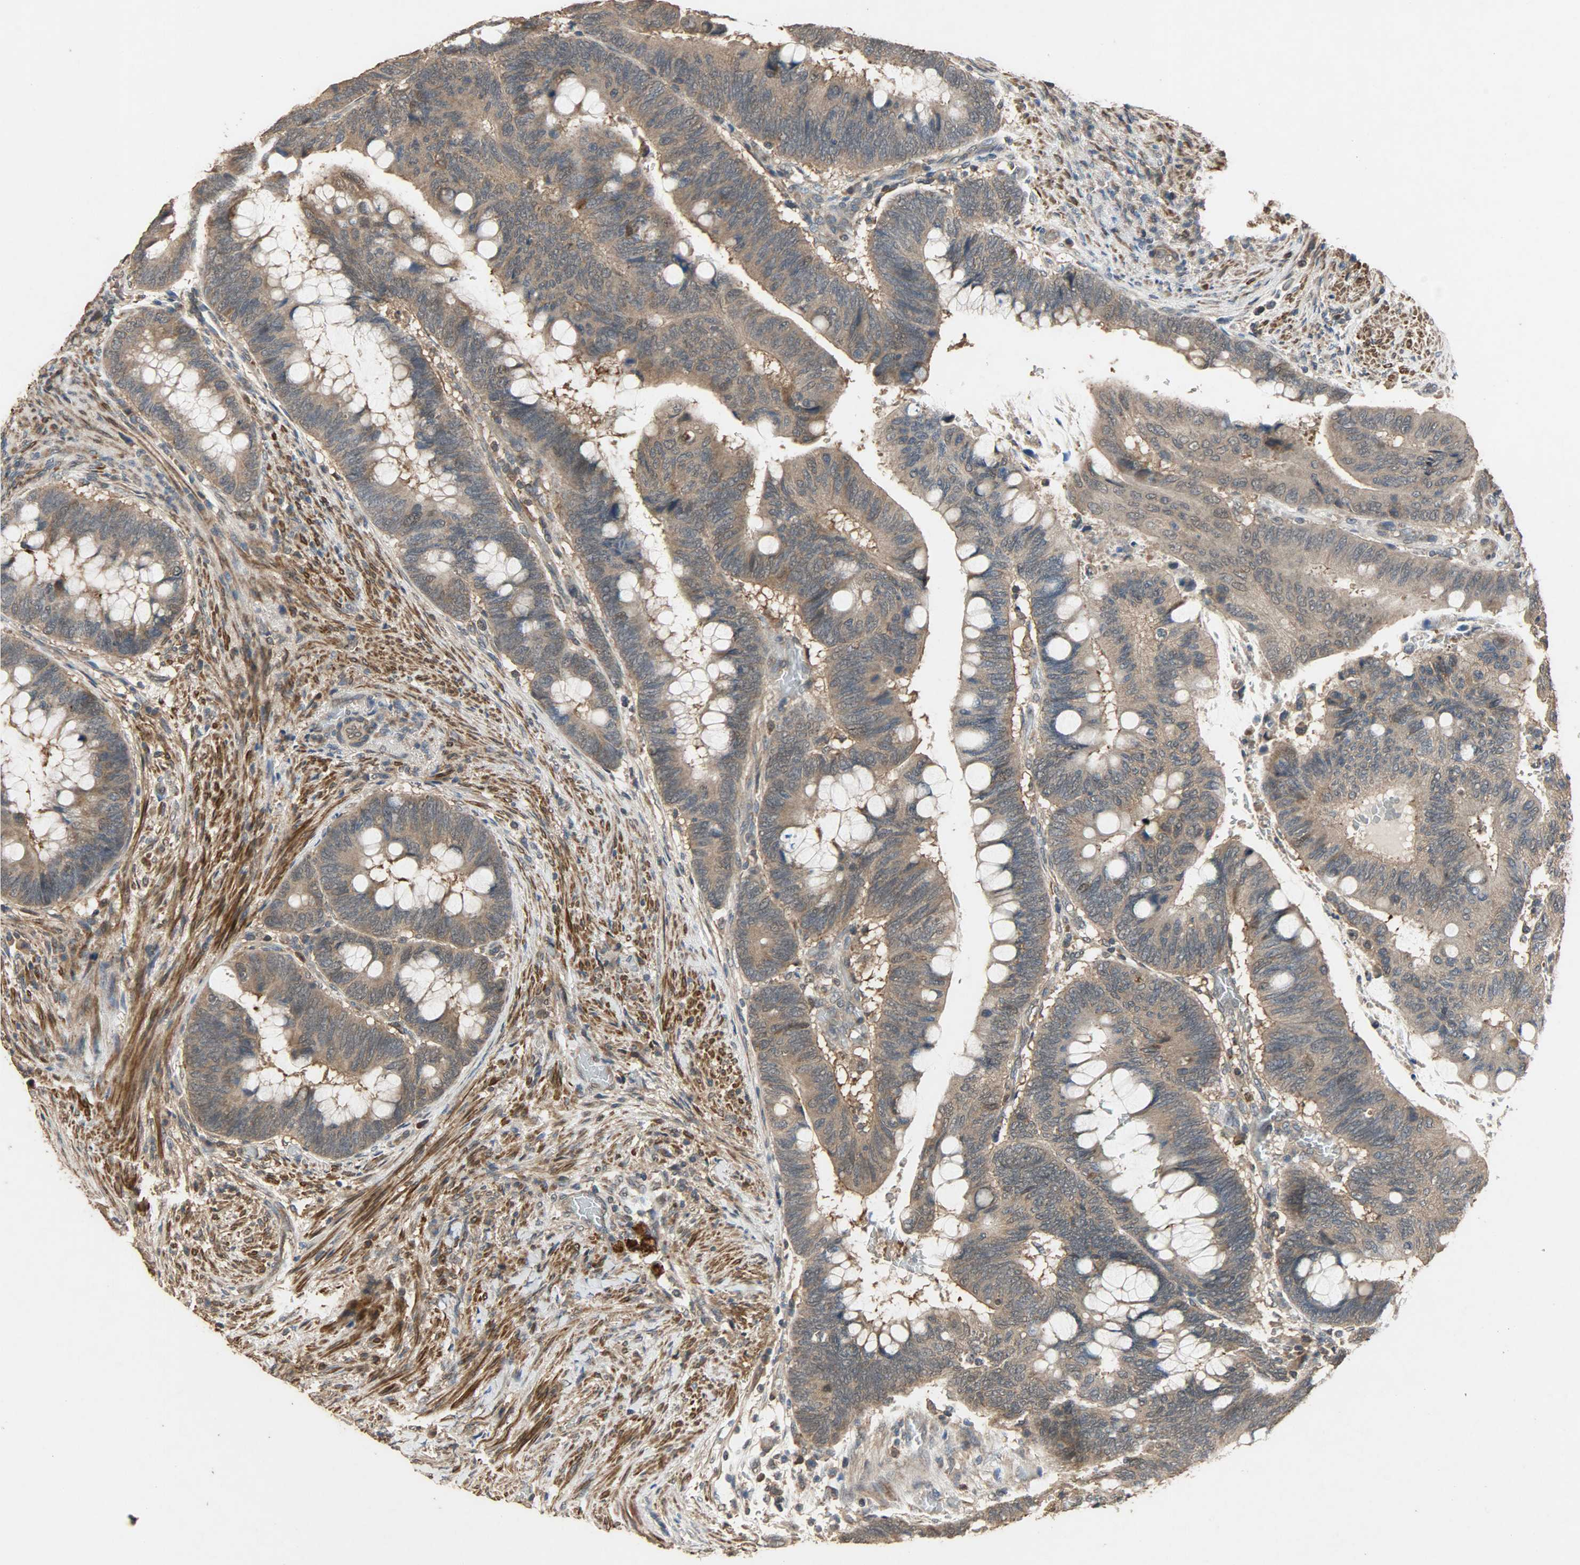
{"staining": {"intensity": "moderate", "quantity": ">75%", "location": "cytoplasmic/membranous"}, "tissue": "colorectal cancer", "cell_type": "Tumor cells", "image_type": "cancer", "snomed": [{"axis": "morphology", "description": "Normal tissue, NOS"}, {"axis": "morphology", "description": "Adenocarcinoma, NOS"}, {"axis": "topography", "description": "Rectum"}], "caption": "Protein staining of colorectal cancer tissue demonstrates moderate cytoplasmic/membranous staining in about >75% of tumor cells. The protein is shown in brown color, while the nuclei are stained blue.", "gene": "CDKN2C", "patient": {"sex": "male", "age": 92}}